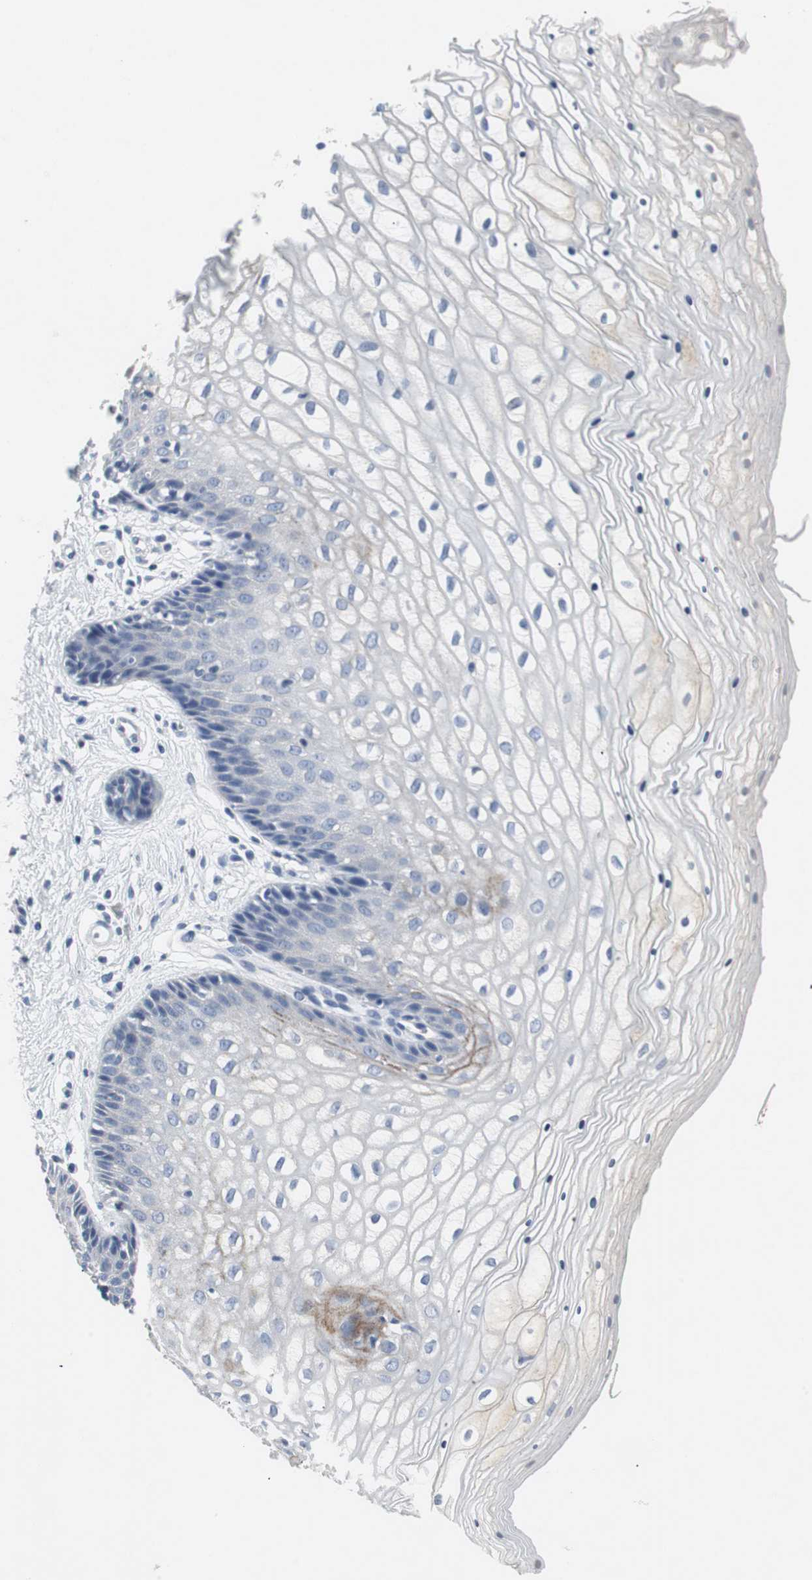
{"staining": {"intensity": "moderate", "quantity": "<25%", "location": "cytoplasmic/membranous"}, "tissue": "vagina", "cell_type": "Squamous epithelial cells", "image_type": "normal", "snomed": [{"axis": "morphology", "description": "Normal tissue, NOS"}, {"axis": "topography", "description": "Vagina"}], "caption": "Moderate cytoplasmic/membranous expression is present in about <25% of squamous epithelial cells in unremarkable vagina.", "gene": "LRP2", "patient": {"sex": "female", "age": 34}}